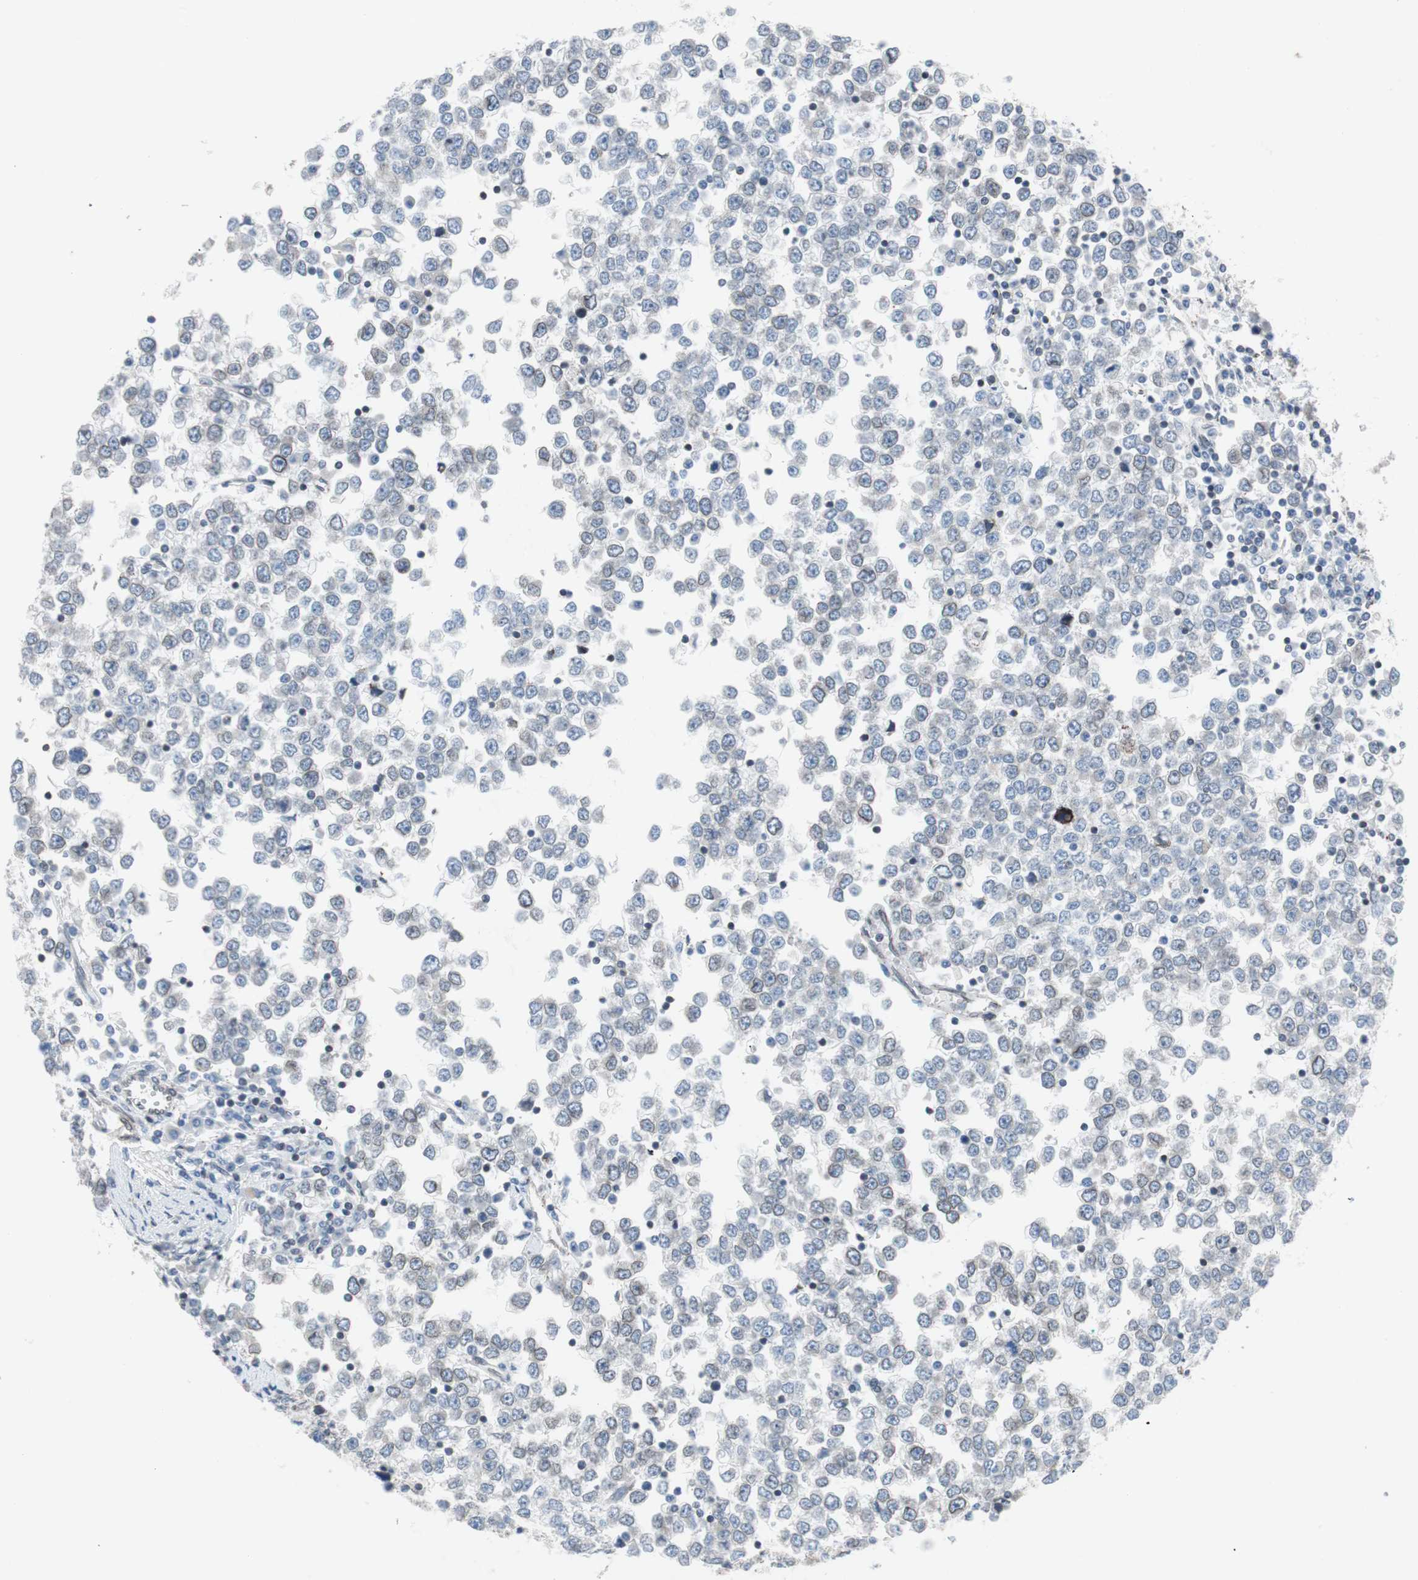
{"staining": {"intensity": "weak", "quantity": "<25%", "location": "cytoplasmic/membranous,nuclear"}, "tissue": "testis cancer", "cell_type": "Tumor cells", "image_type": "cancer", "snomed": [{"axis": "morphology", "description": "Seminoma, NOS"}, {"axis": "topography", "description": "Testis"}], "caption": "The photomicrograph displays no significant positivity in tumor cells of testis seminoma.", "gene": "ARNT2", "patient": {"sex": "male", "age": 65}}